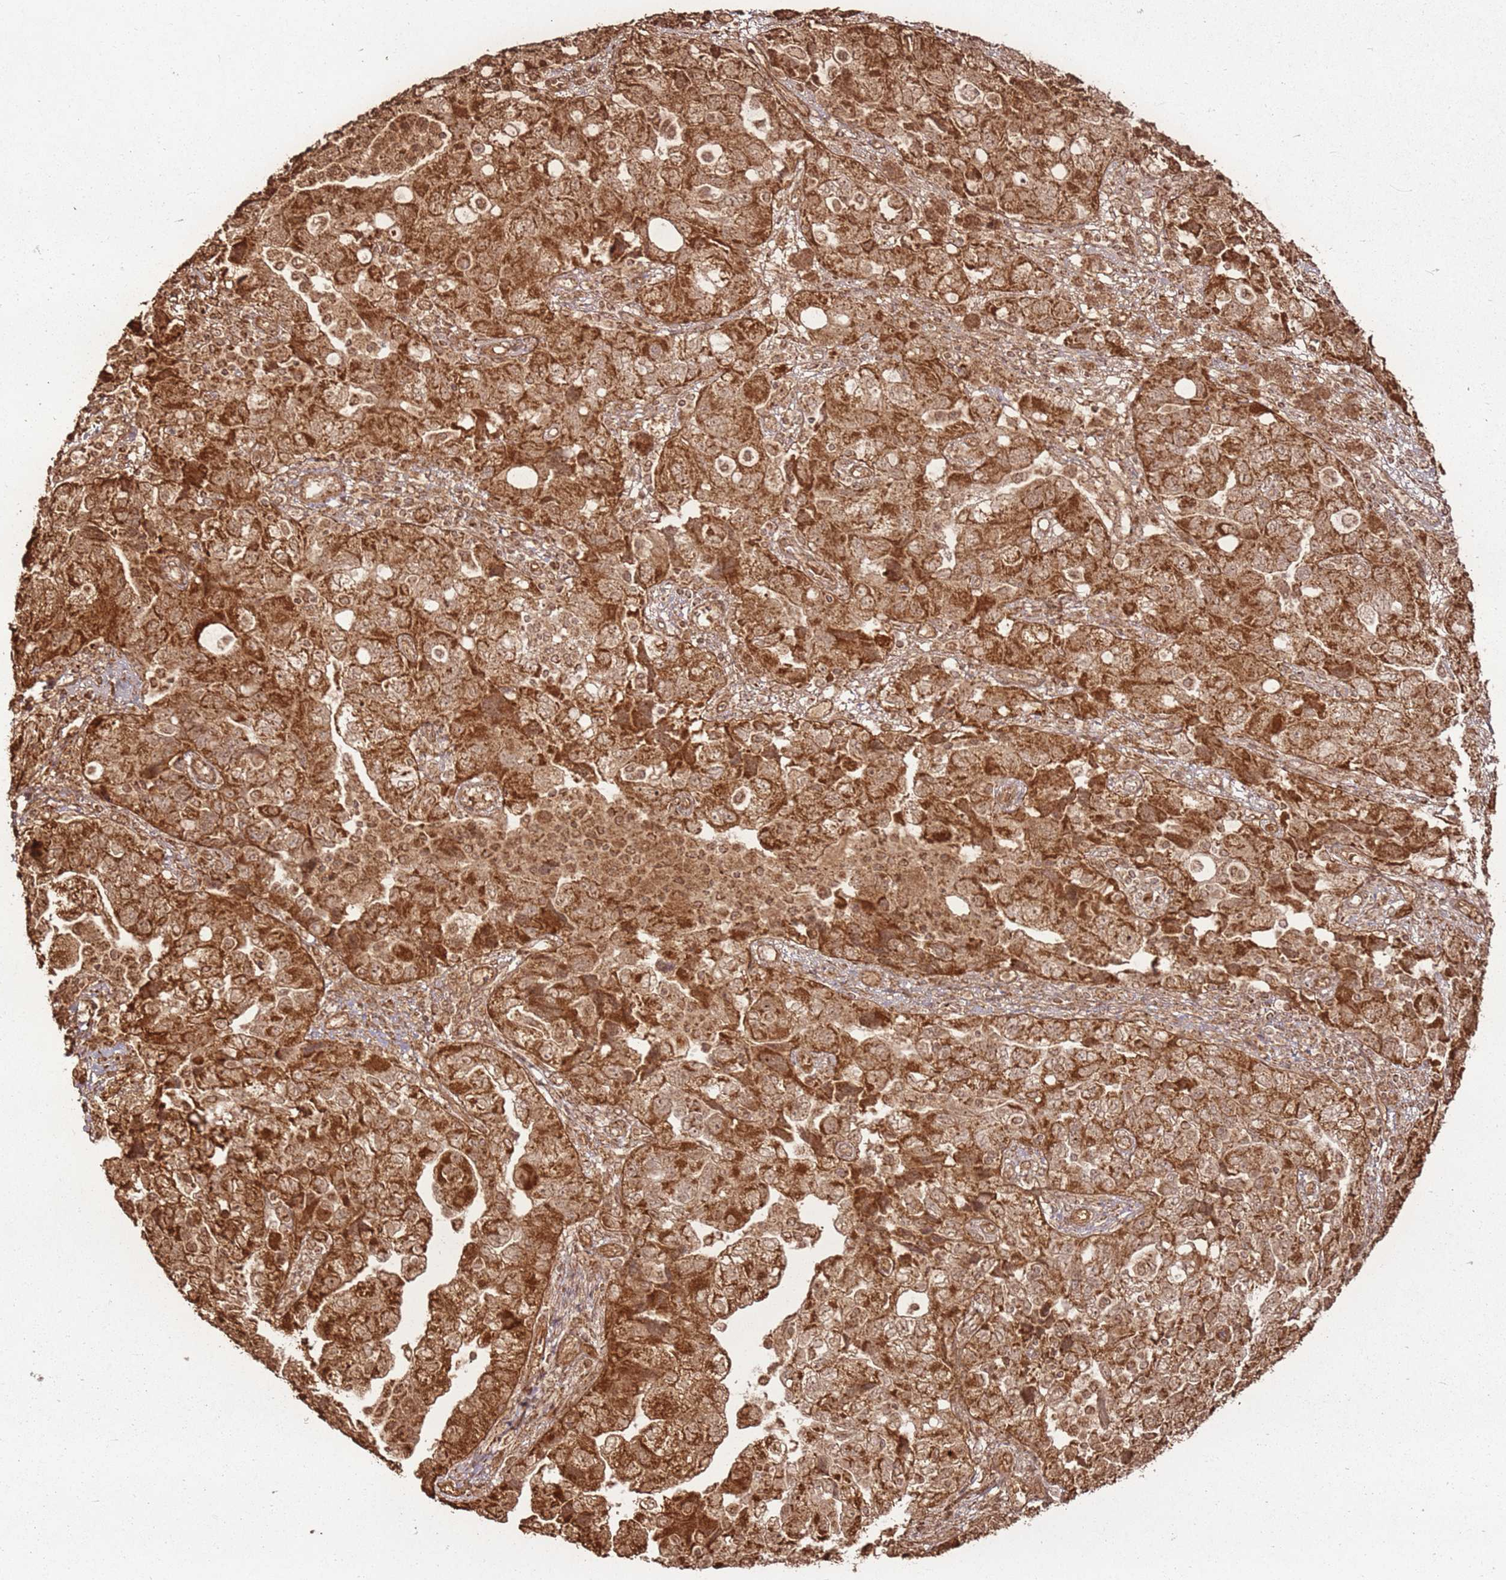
{"staining": {"intensity": "strong", "quantity": ">75%", "location": "cytoplasmic/membranous"}, "tissue": "ovarian cancer", "cell_type": "Tumor cells", "image_type": "cancer", "snomed": [{"axis": "morphology", "description": "Carcinoma, NOS"}, {"axis": "morphology", "description": "Cystadenocarcinoma, serous, NOS"}, {"axis": "topography", "description": "Ovary"}], "caption": "The image displays staining of ovarian carcinoma, revealing strong cytoplasmic/membranous protein positivity (brown color) within tumor cells.", "gene": "MRPS6", "patient": {"sex": "female", "age": 69}}